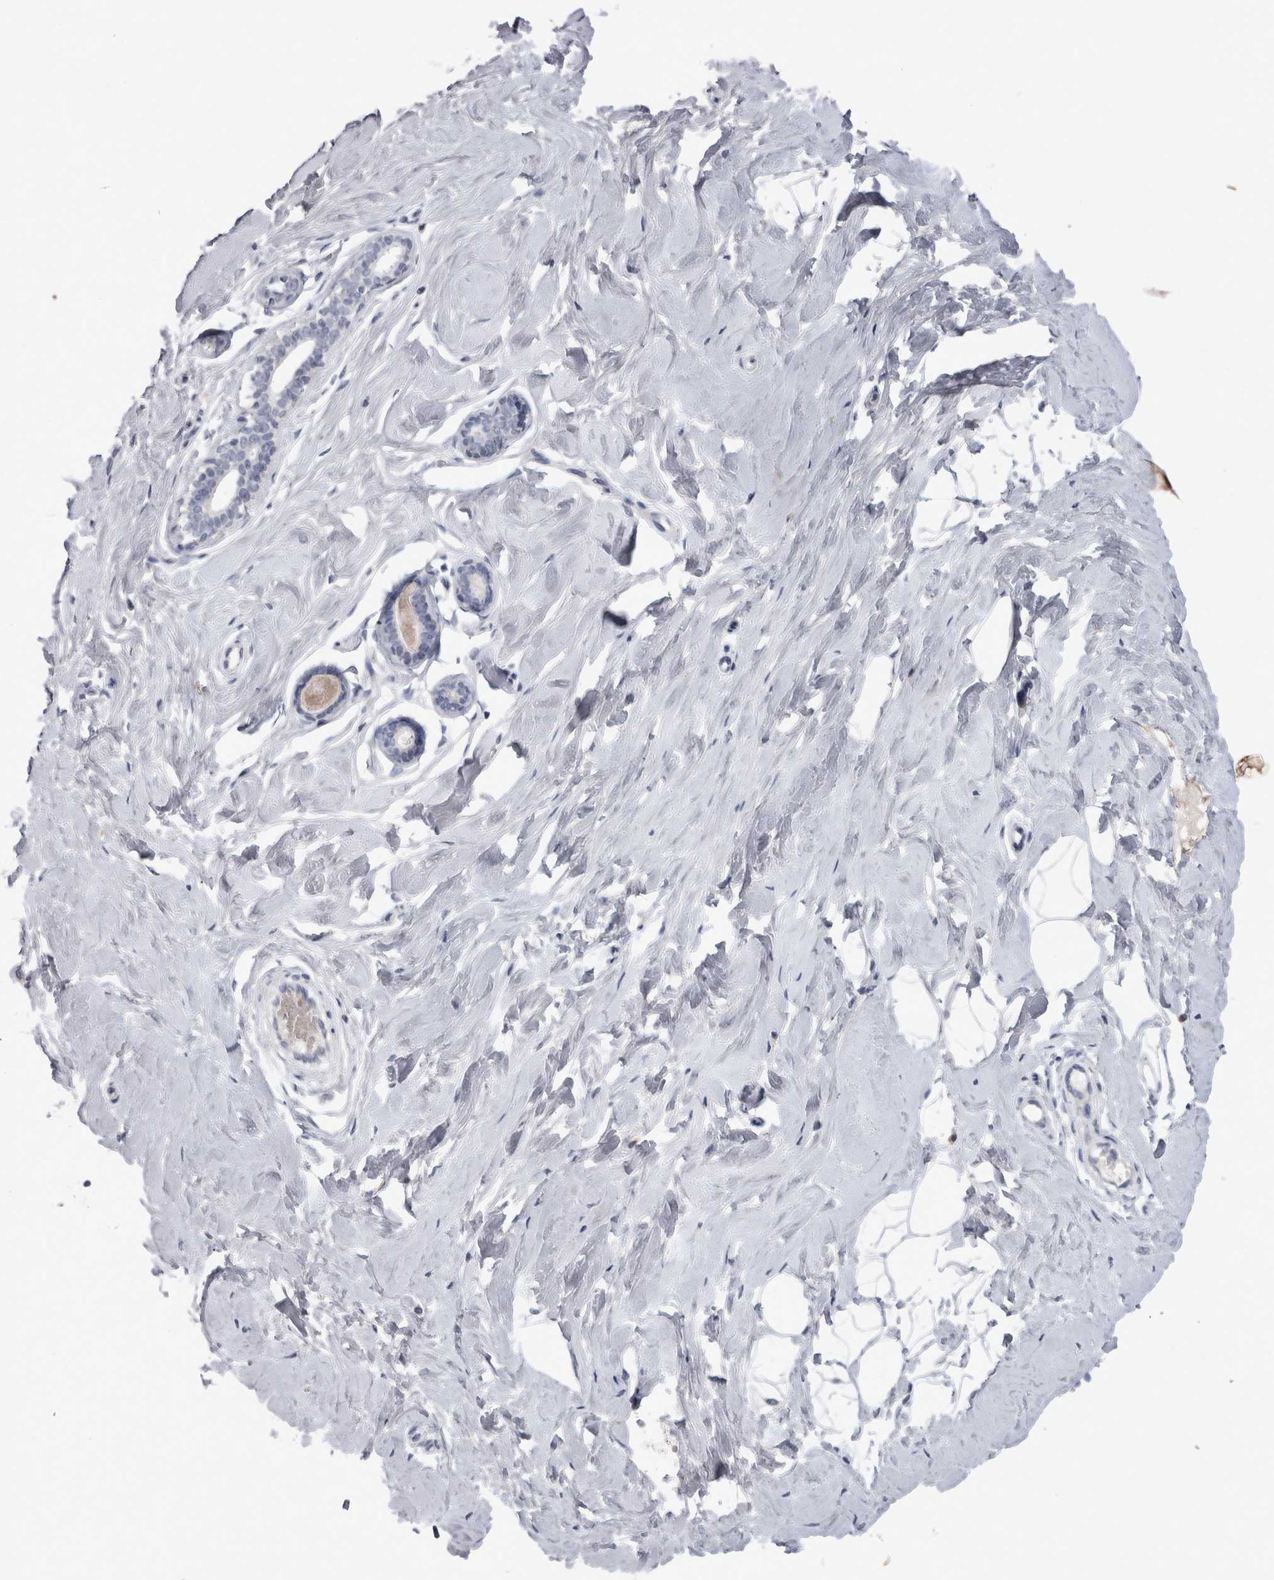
{"staining": {"intensity": "negative", "quantity": "none", "location": "none"}, "tissue": "breast", "cell_type": "Adipocytes", "image_type": "normal", "snomed": [{"axis": "morphology", "description": "Normal tissue, NOS"}, {"axis": "topography", "description": "Breast"}], "caption": "This photomicrograph is of normal breast stained with IHC to label a protein in brown with the nuclei are counter-stained blue. There is no positivity in adipocytes. Nuclei are stained in blue.", "gene": "PDX1", "patient": {"sex": "female", "age": 23}}